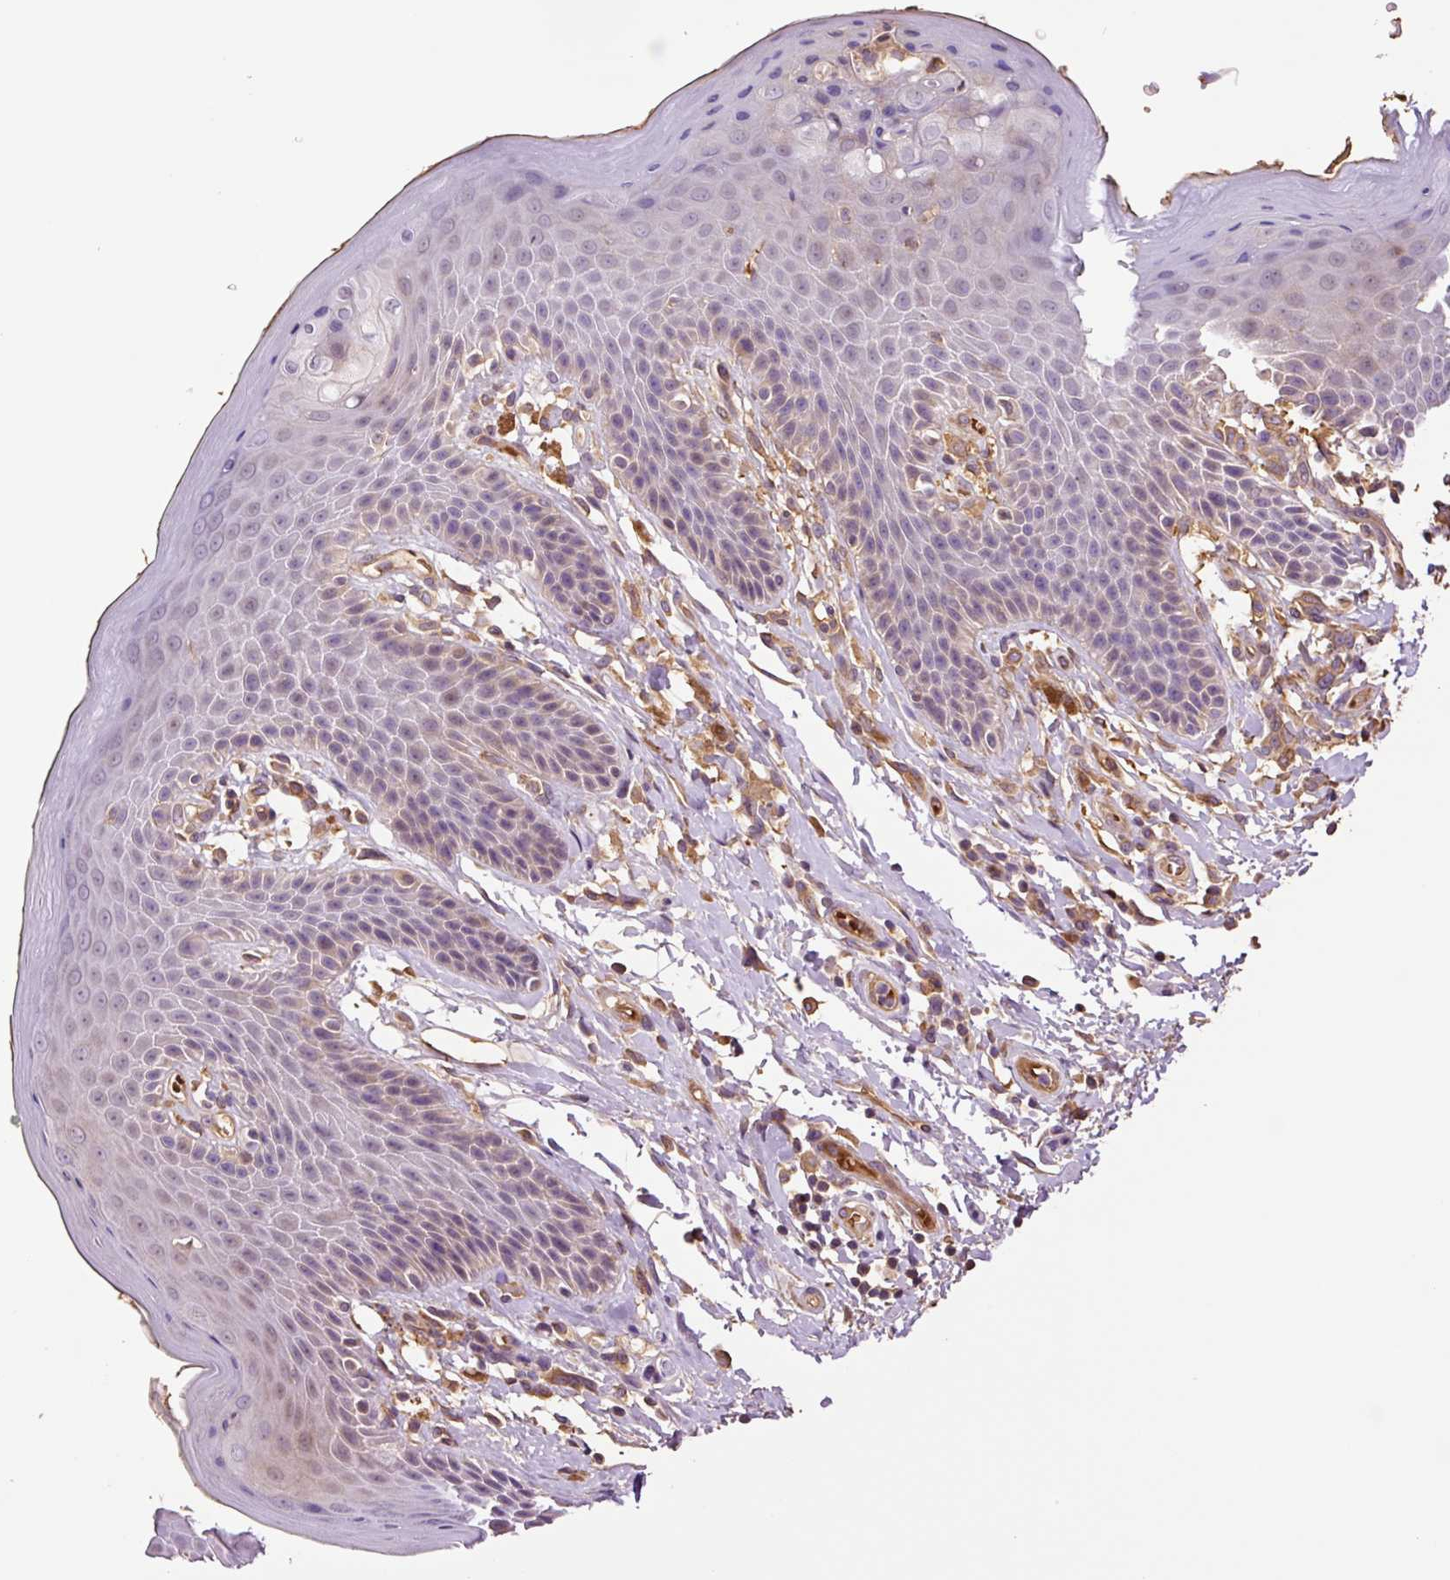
{"staining": {"intensity": "weak", "quantity": "<25%", "location": "cytoplasmic/membranous"}, "tissue": "skin", "cell_type": "Epidermal cells", "image_type": "normal", "snomed": [{"axis": "morphology", "description": "Normal tissue, NOS"}, {"axis": "topography", "description": "Peripheral nerve tissue"}], "caption": "Photomicrograph shows no significant protein positivity in epidermal cells of unremarkable skin.", "gene": "TMEM235", "patient": {"sex": "male", "age": 51}}